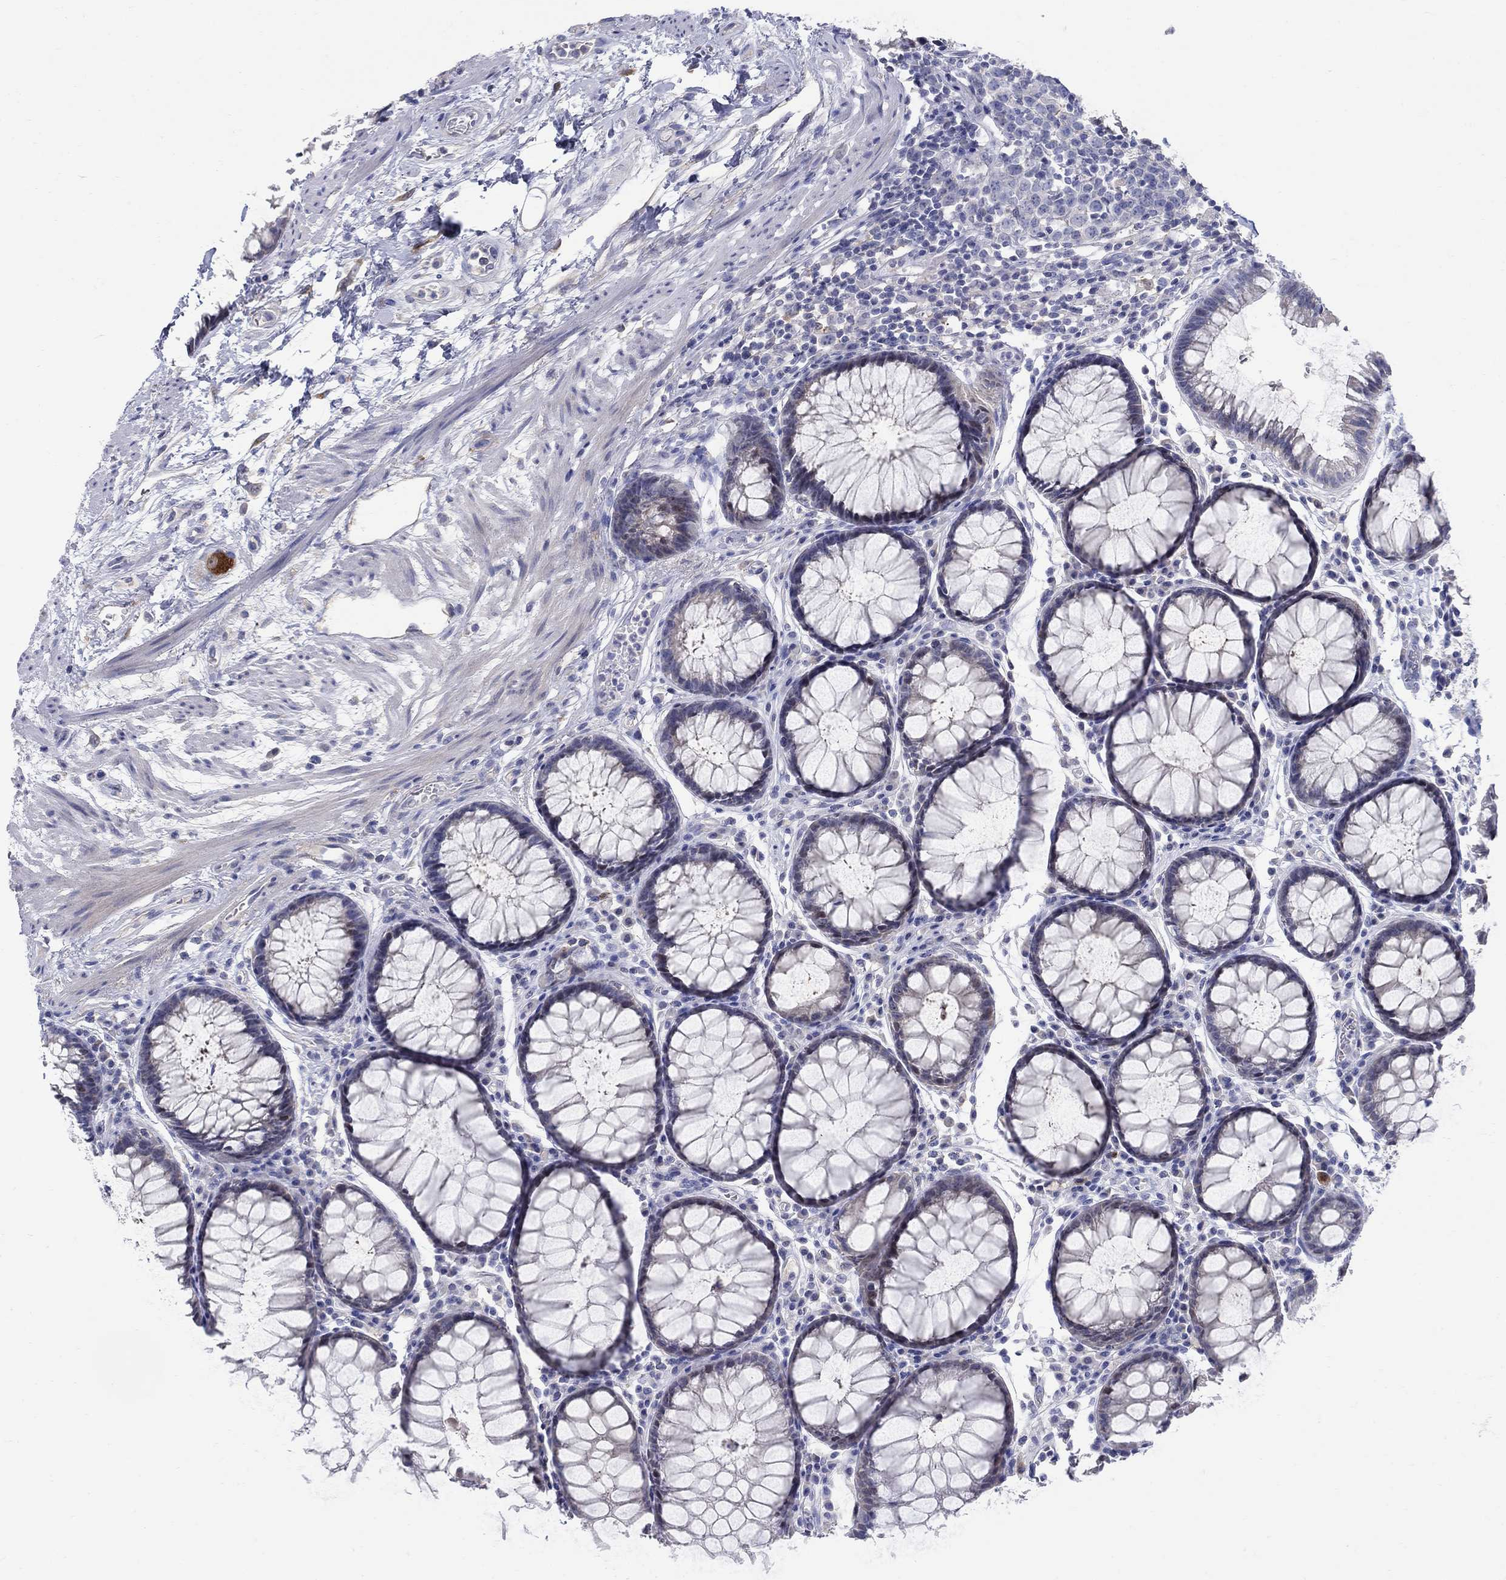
{"staining": {"intensity": "negative", "quantity": "none", "location": "none"}, "tissue": "rectum", "cell_type": "Glandular cells", "image_type": "normal", "snomed": [{"axis": "morphology", "description": "Normal tissue, NOS"}, {"axis": "topography", "description": "Rectum"}], "caption": "This image is of unremarkable rectum stained with immunohistochemistry to label a protein in brown with the nuclei are counter-stained blue. There is no positivity in glandular cells.", "gene": "REEP2", "patient": {"sex": "female", "age": 68}}